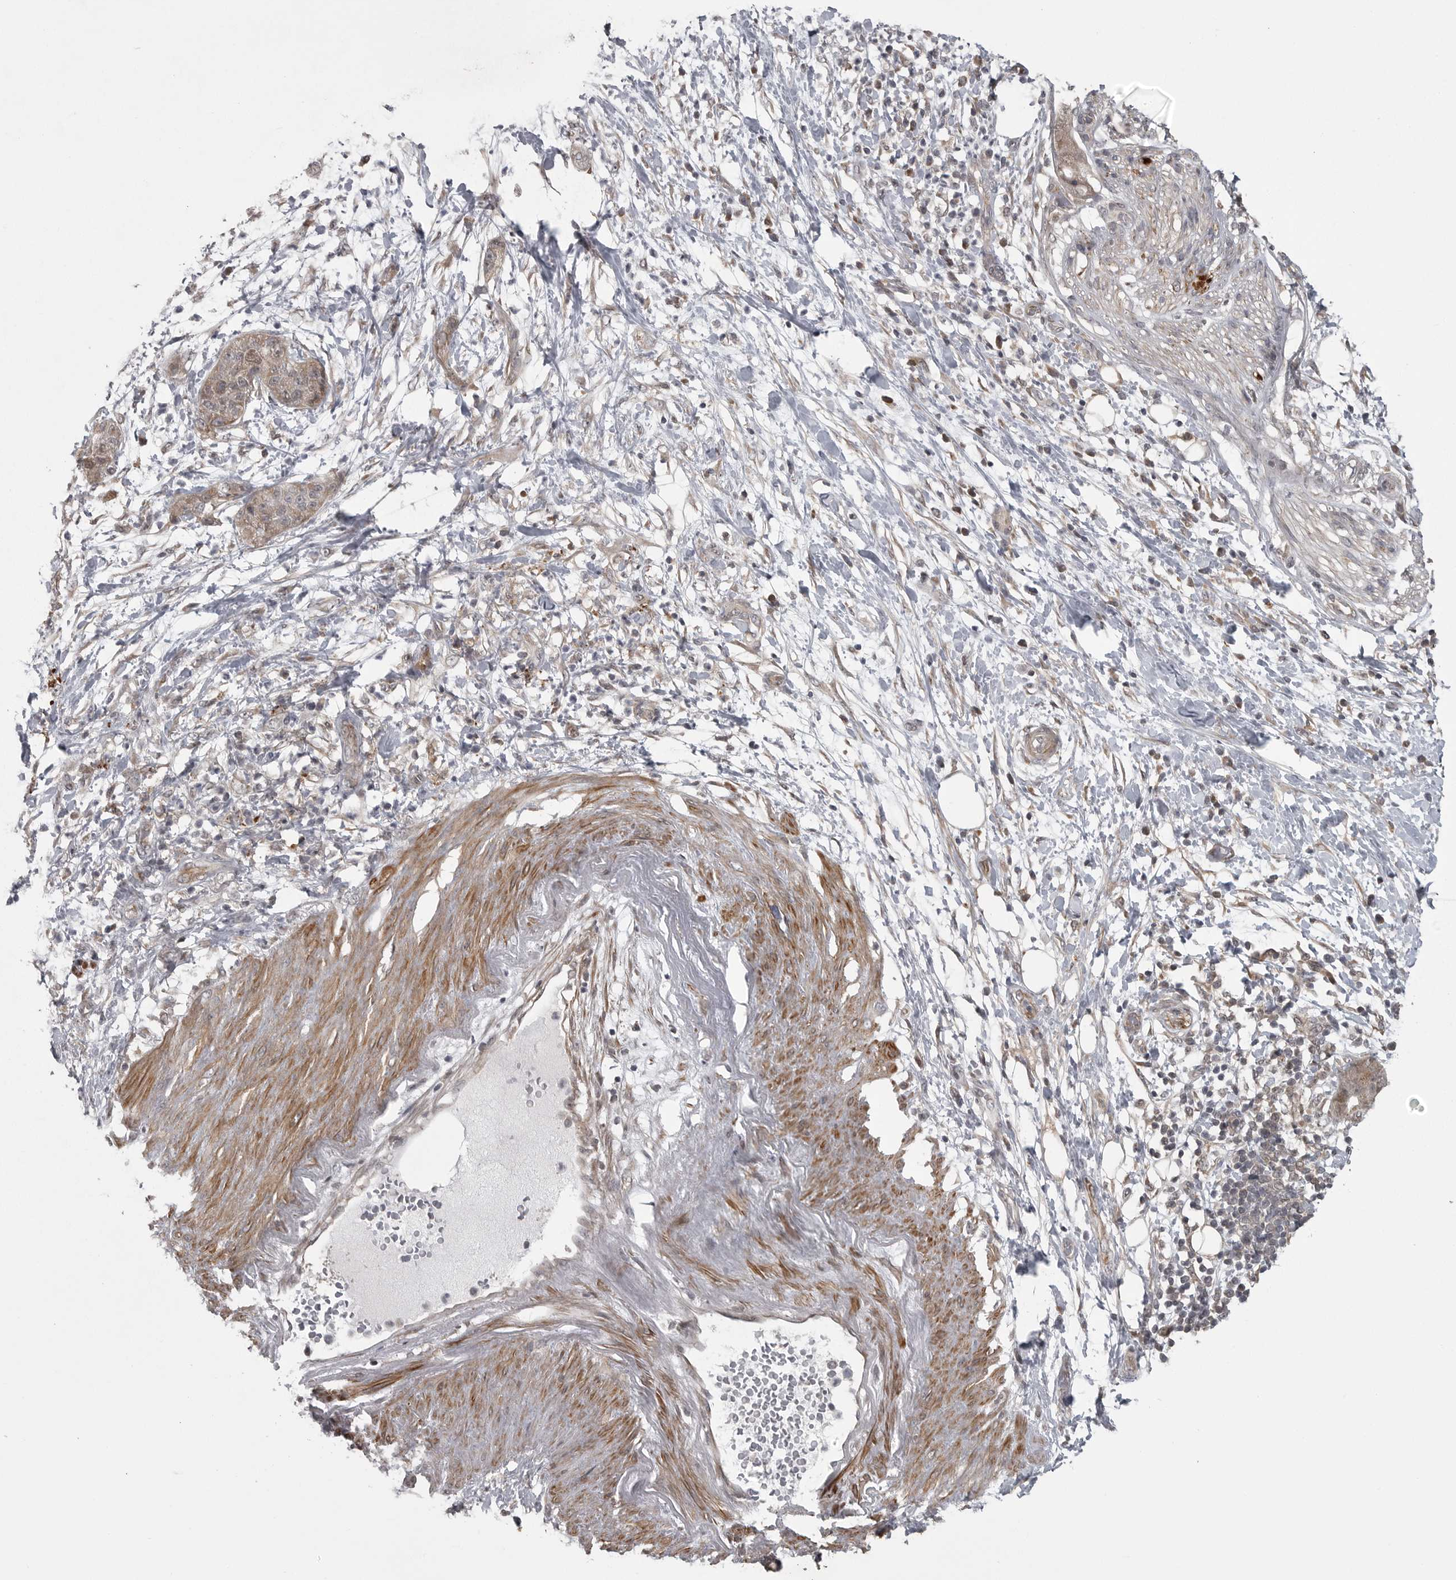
{"staining": {"intensity": "weak", "quantity": ">75%", "location": "cytoplasmic/membranous"}, "tissue": "pancreatic cancer", "cell_type": "Tumor cells", "image_type": "cancer", "snomed": [{"axis": "morphology", "description": "Adenocarcinoma, NOS"}, {"axis": "topography", "description": "Pancreas"}], "caption": "A low amount of weak cytoplasmic/membranous expression is present in about >75% of tumor cells in pancreatic cancer tissue.", "gene": "PPP1R9A", "patient": {"sex": "female", "age": 78}}